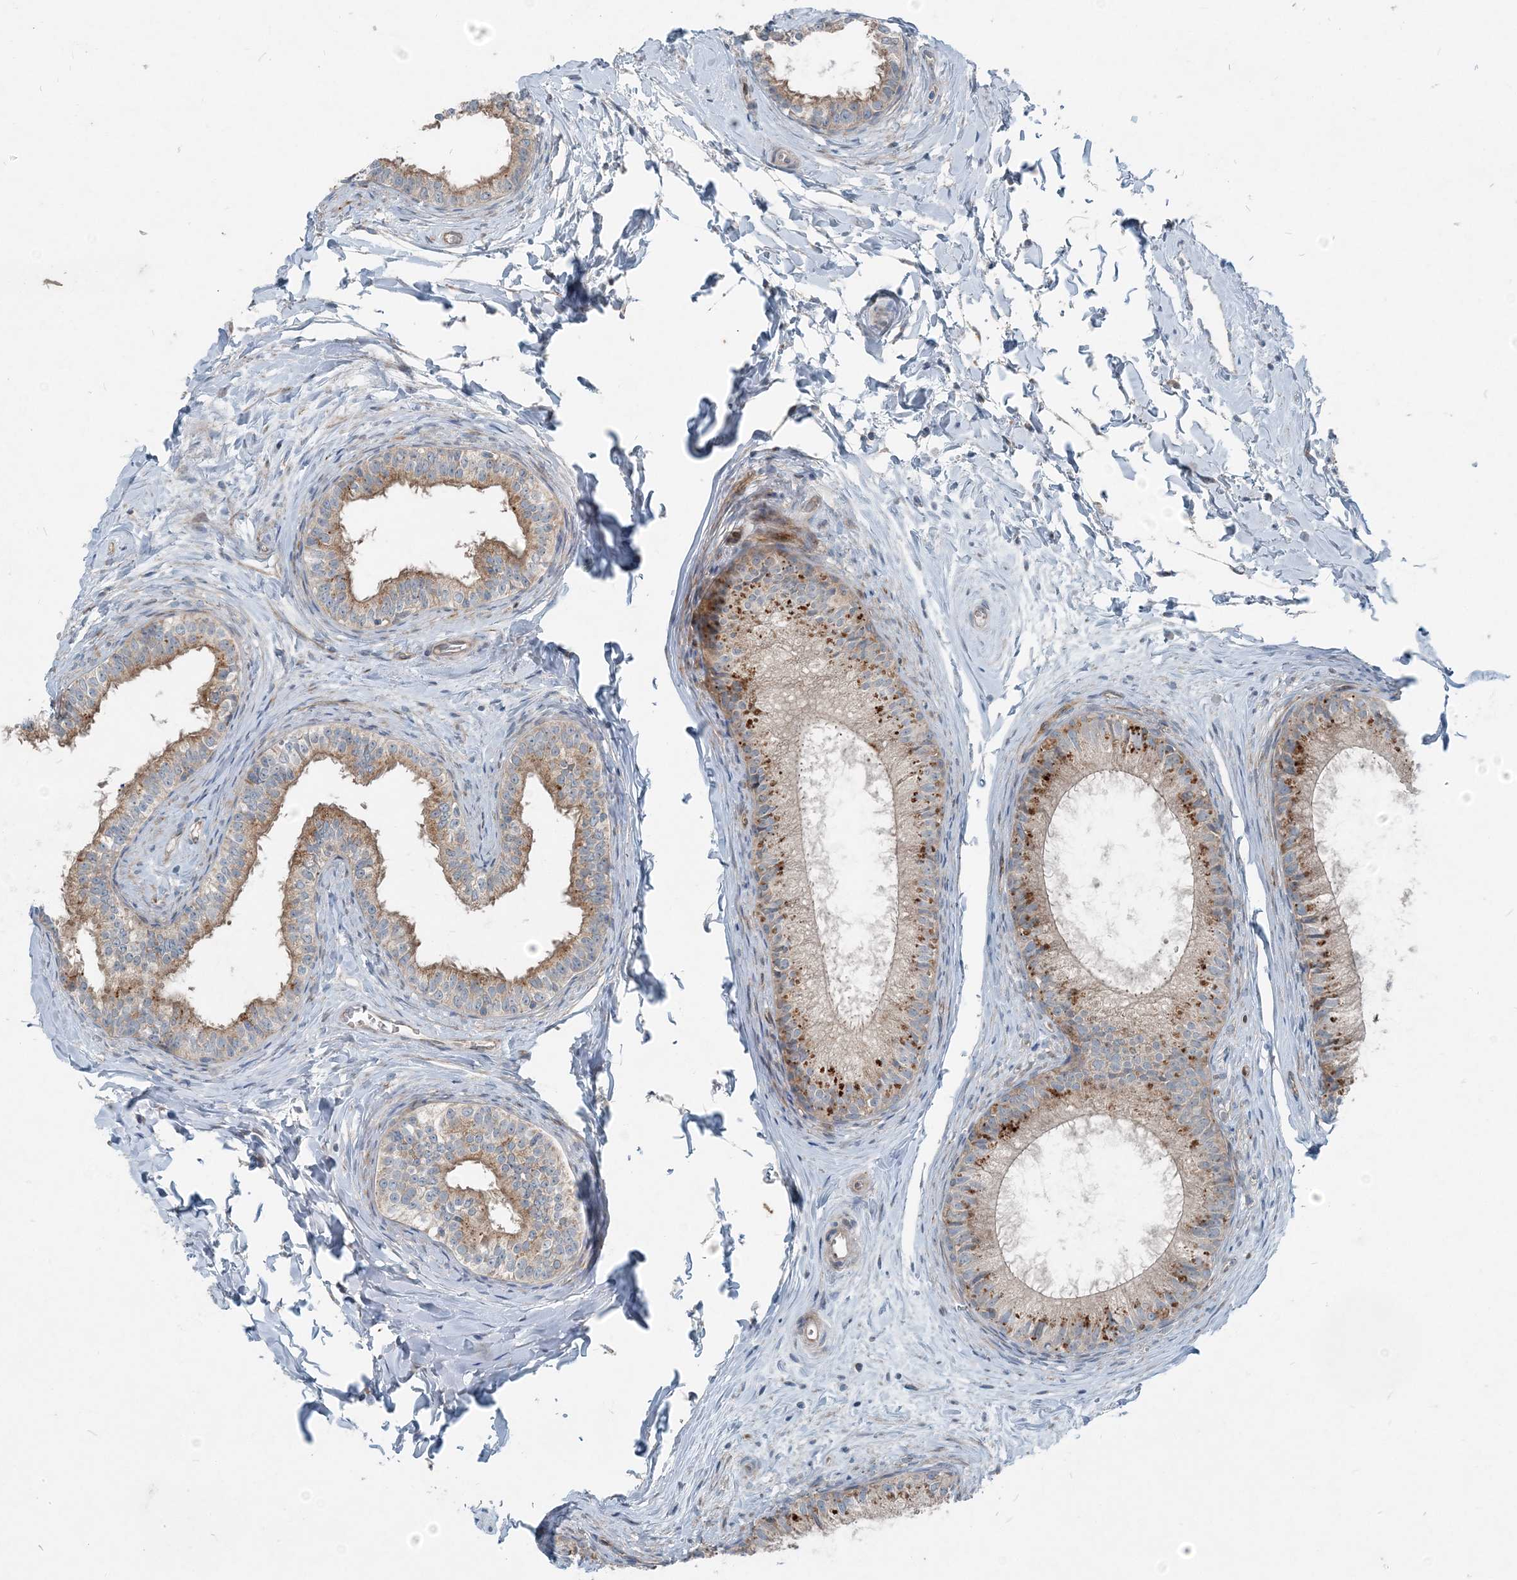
{"staining": {"intensity": "moderate", "quantity": ">75%", "location": "cytoplasmic/membranous"}, "tissue": "epididymis", "cell_type": "Glandular cells", "image_type": "normal", "snomed": [{"axis": "morphology", "description": "Normal tissue, NOS"}, {"axis": "topography", "description": "Epididymis"}], "caption": "Unremarkable epididymis reveals moderate cytoplasmic/membranous staining in about >75% of glandular cells, visualized by immunohistochemistry. The protein is stained brown, and the nuclei are stained in blue (DAB (3,3'-diaminobenzidine) IHC with brightfield microscopy, high magnification).", "gene": "INTU", "patient": {"sex": "male", "age": 34}}